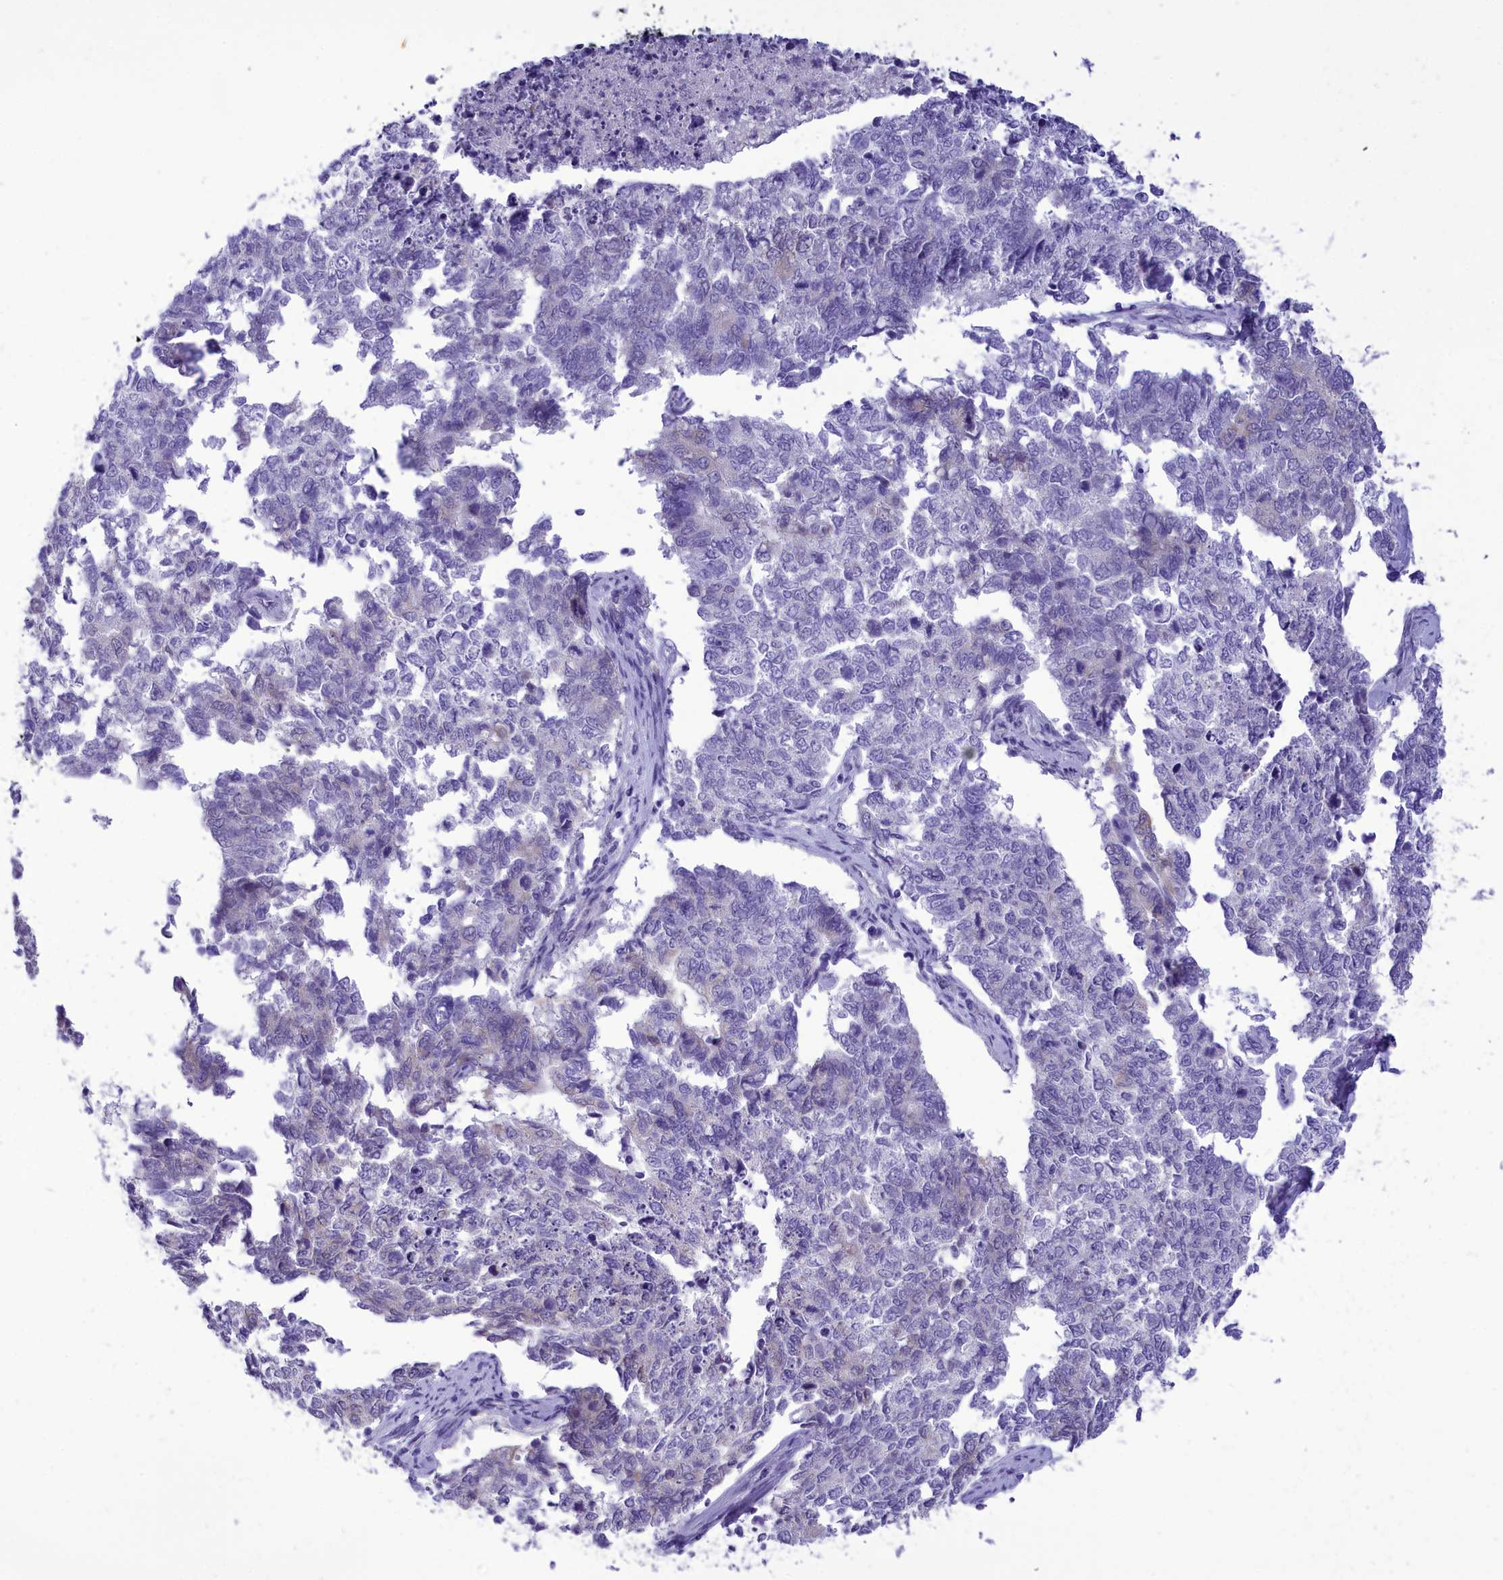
{"staining": {"intensity": "negative", "quantity": "none", "location": "none"}, "tissue": "cervical cancer", "cell_type": "Tumor cells", "image_type": "cancer", "snomed": [{"axis": "morphology", "description": "Squamous cell carcinoma, NOS"}, {"axis": "topography", "description": "Cervix"}], "caption": "High magnification brightfield microscopy of cervical squamous cell carcinoma stained with DAB (3,3'-diaminobenzidine) (brown) and counterstained with hematoxylin (blue): tumor cells show no significant expression. (Stains: DAB (3,3'-diaminobenzidine) IHC with hematoxylin counter stain, Microscopy: brightfield microscopy at high magnification).", "gene": "DCAF16", "patient": {"sex": "female", "age": 63}}